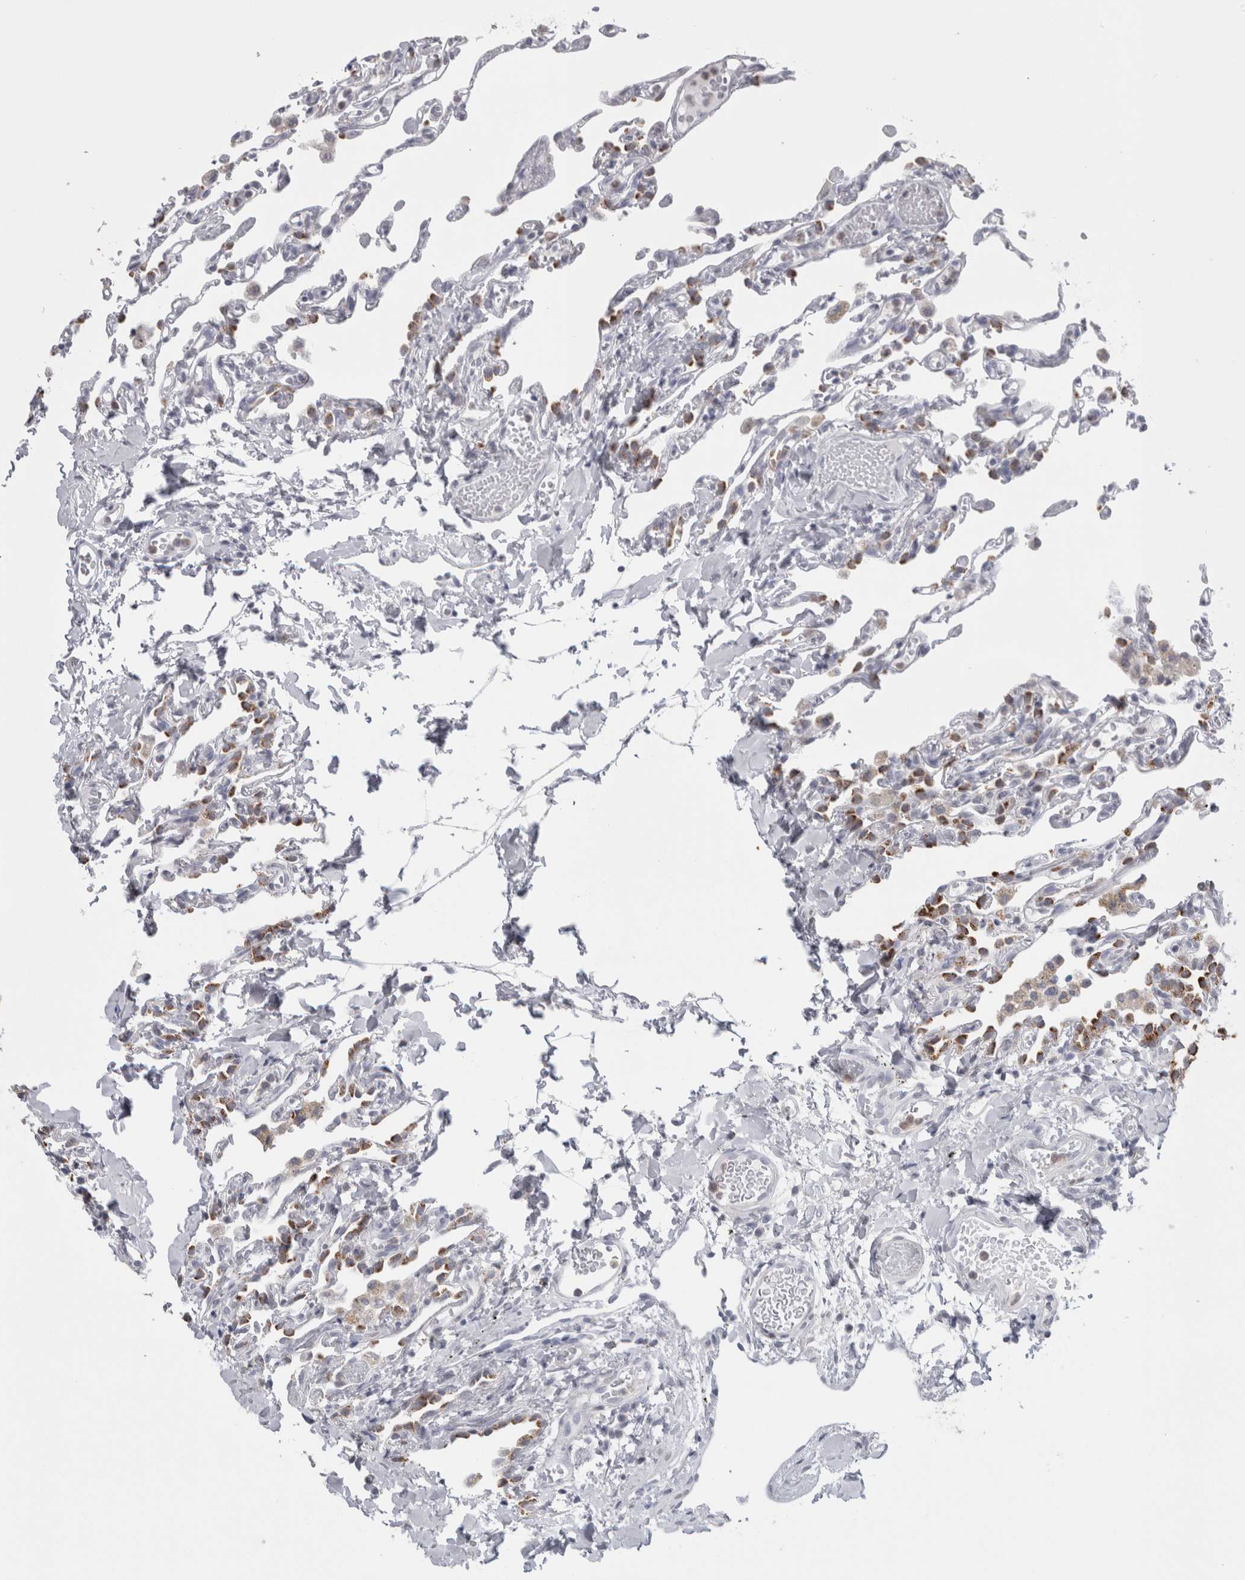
{"staining": {"intensity": "moderate", "quantity": "<25%", "location": "cytoplasmic/membranous"}, "tissue": "lung", "cell_type": "Alveolar cells", "image_type": "normal", "snomed": [{"axis": "morphology", "description": "Normal tissue, NOS"}, {"axis": "topography", "description": "Lung"}], "caption": "This histopathology image demonstrates benign lung stained with immunohistochemistry (IHC) to label a protein in brown. The cytoplasmic/membranous of alveolar cells show moderate positivity for the protein. Nuclei are counter-stained blue.", "gene": "PLIN1", "patient": {"sex": "male", "age": 21}}